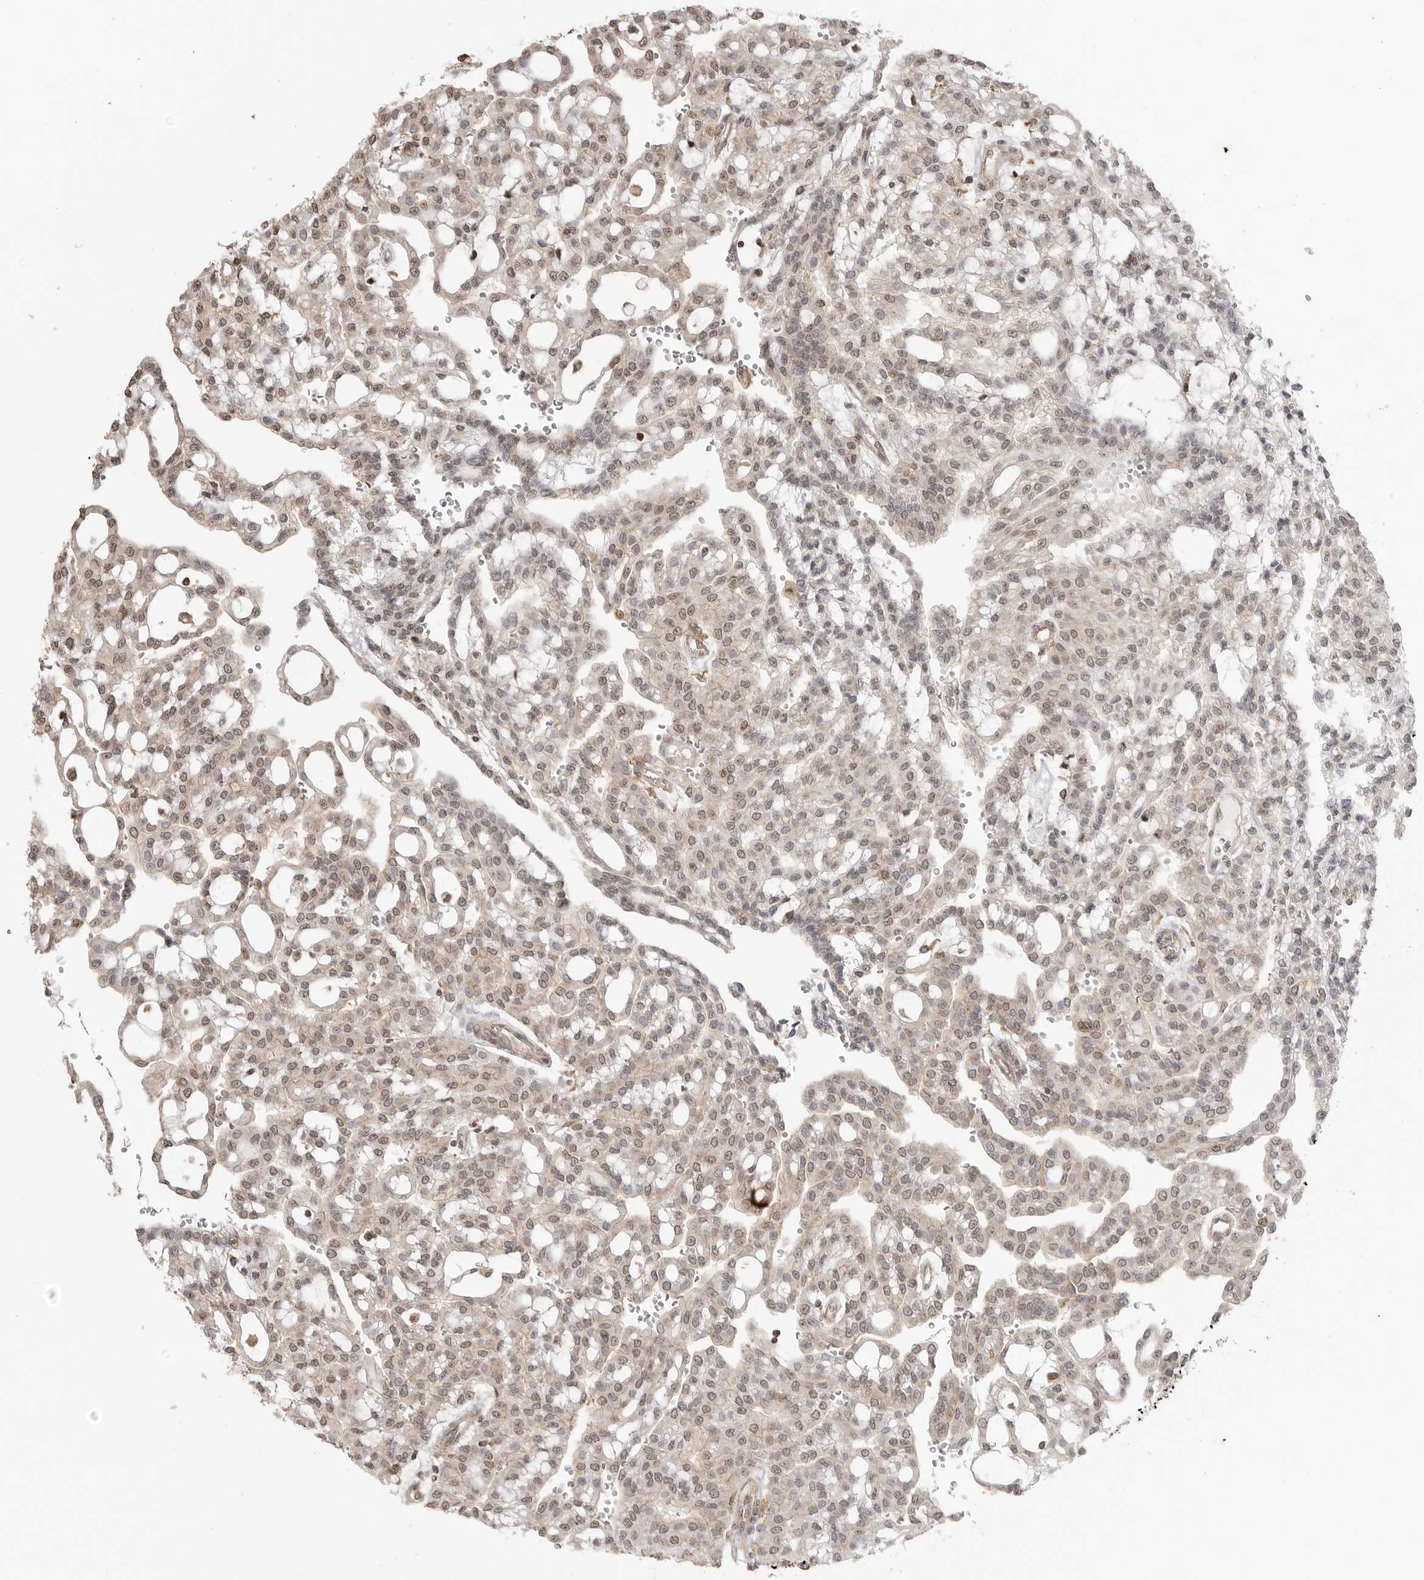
{"staining": {"intensity": "weak", "quantity": ">75%", "location": "nuclear"}, "tissue": "renal cancer", "cell_type": "Tumor cells", "image_type": "cancer", "snomed": [{"axis": "morphology", "description": "Adenocarcinoma, NOS"}, {"axis": "topography", "description": "Kidney"}], "caption": "Immunohistochemical staining of renal cancer (adenocarcinoma) demonstrates weak nuclear protein staining in about >75% of tumor cells.", "gene": "GPC2", "patient": {"sex": "male", "age": 63}}